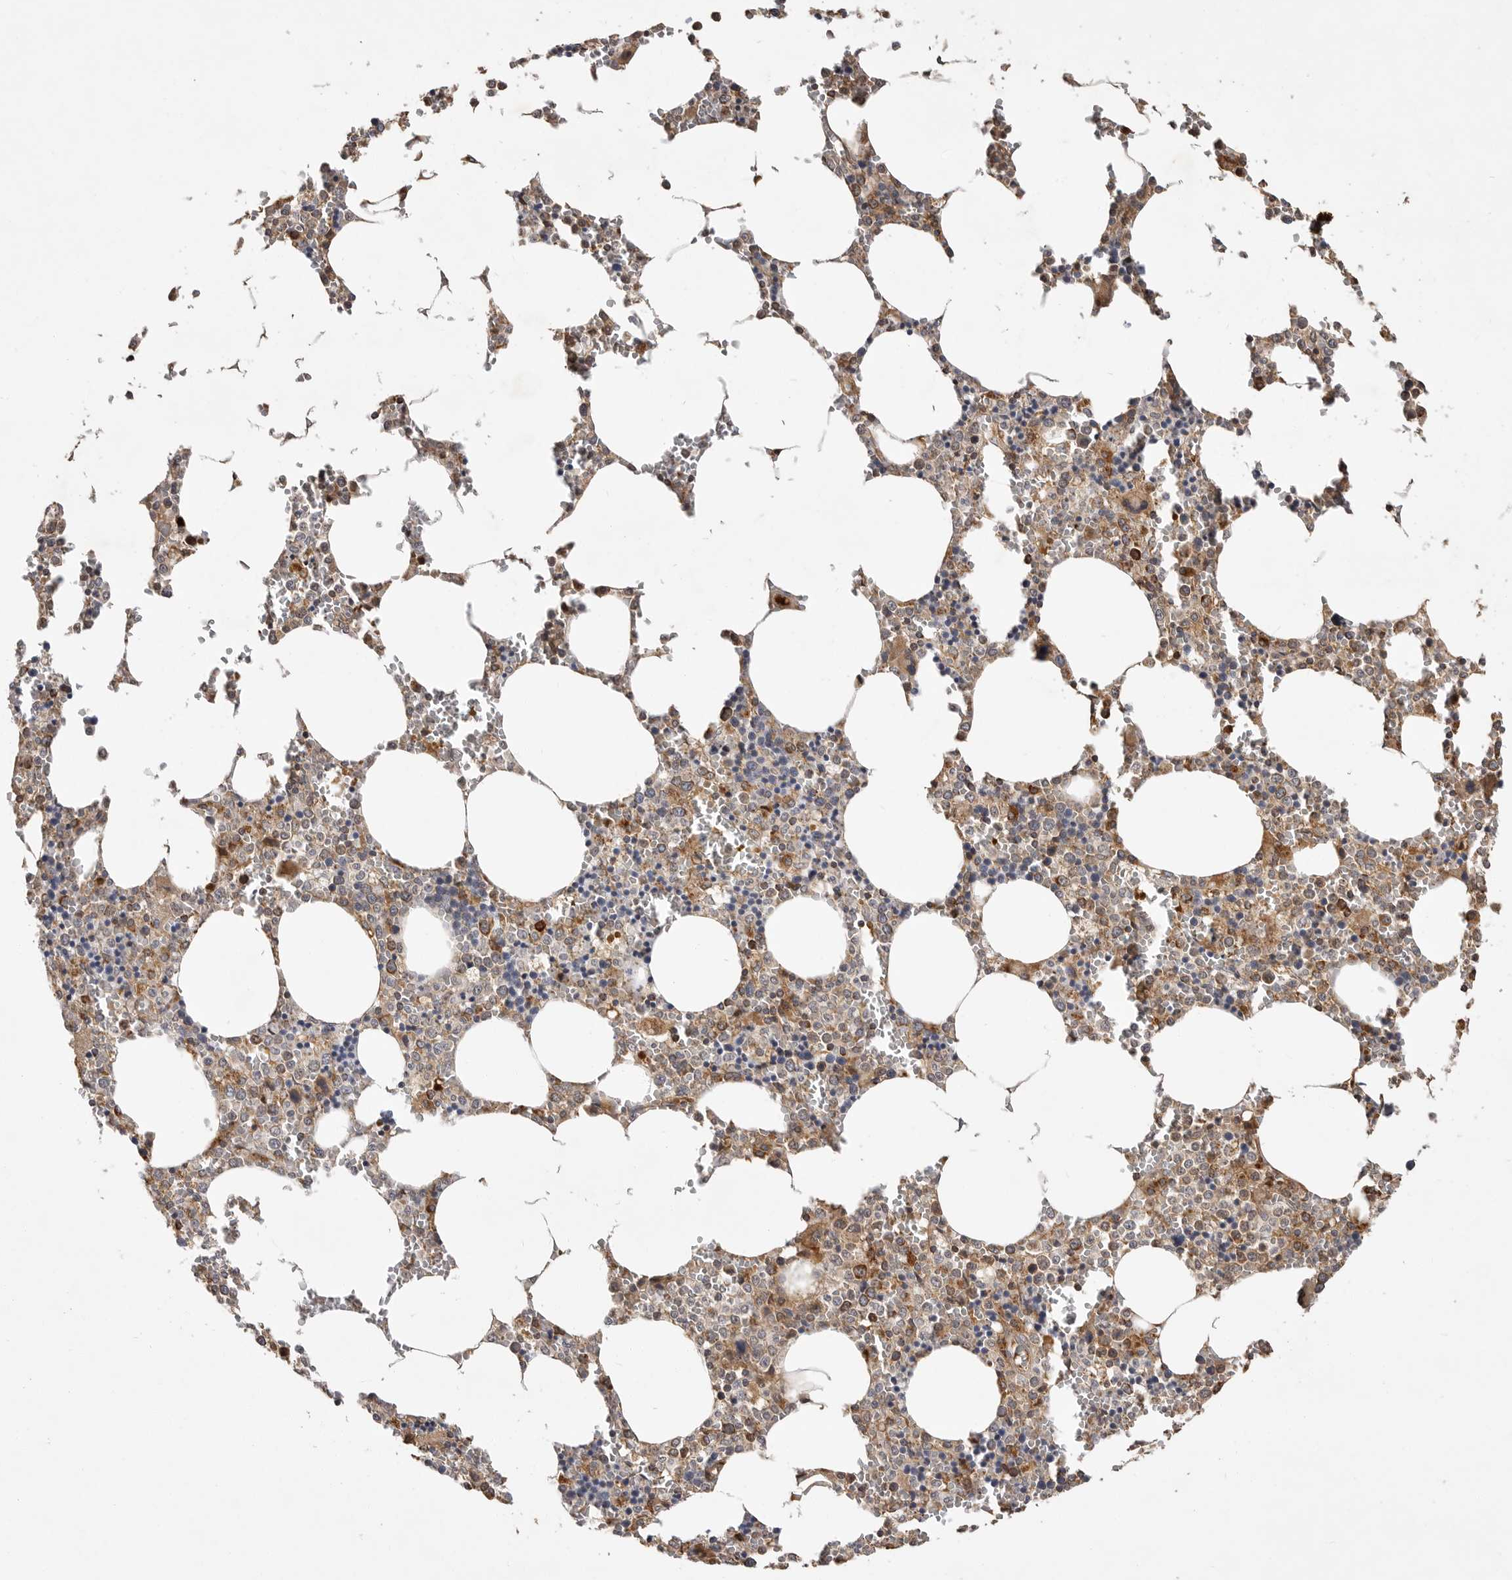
{"staining": {"intensity": "moderate", "quantity": "25%-75%", "location": "cytoplasmic/membranous"}, "tissue": "bone marrow", "cell_type": "Hematopoietic cells", "image_type": "normal", "snomed": [{"axis": "morphology", "description": "Normal tissue, NOS"}, {"axis": "topography", "description": "Bone marrow"}], "caption": "Protein expression analysis of benign human bone marrow reveals moderate cytoplasmic/membranous positivity in about 25%-75% of hematopoietic cells. The protein of interest is shown in brown color, while the nuclei are stained blue.", "gene": "KYAT3", "patient": {"sex": "male", "age": 70}}